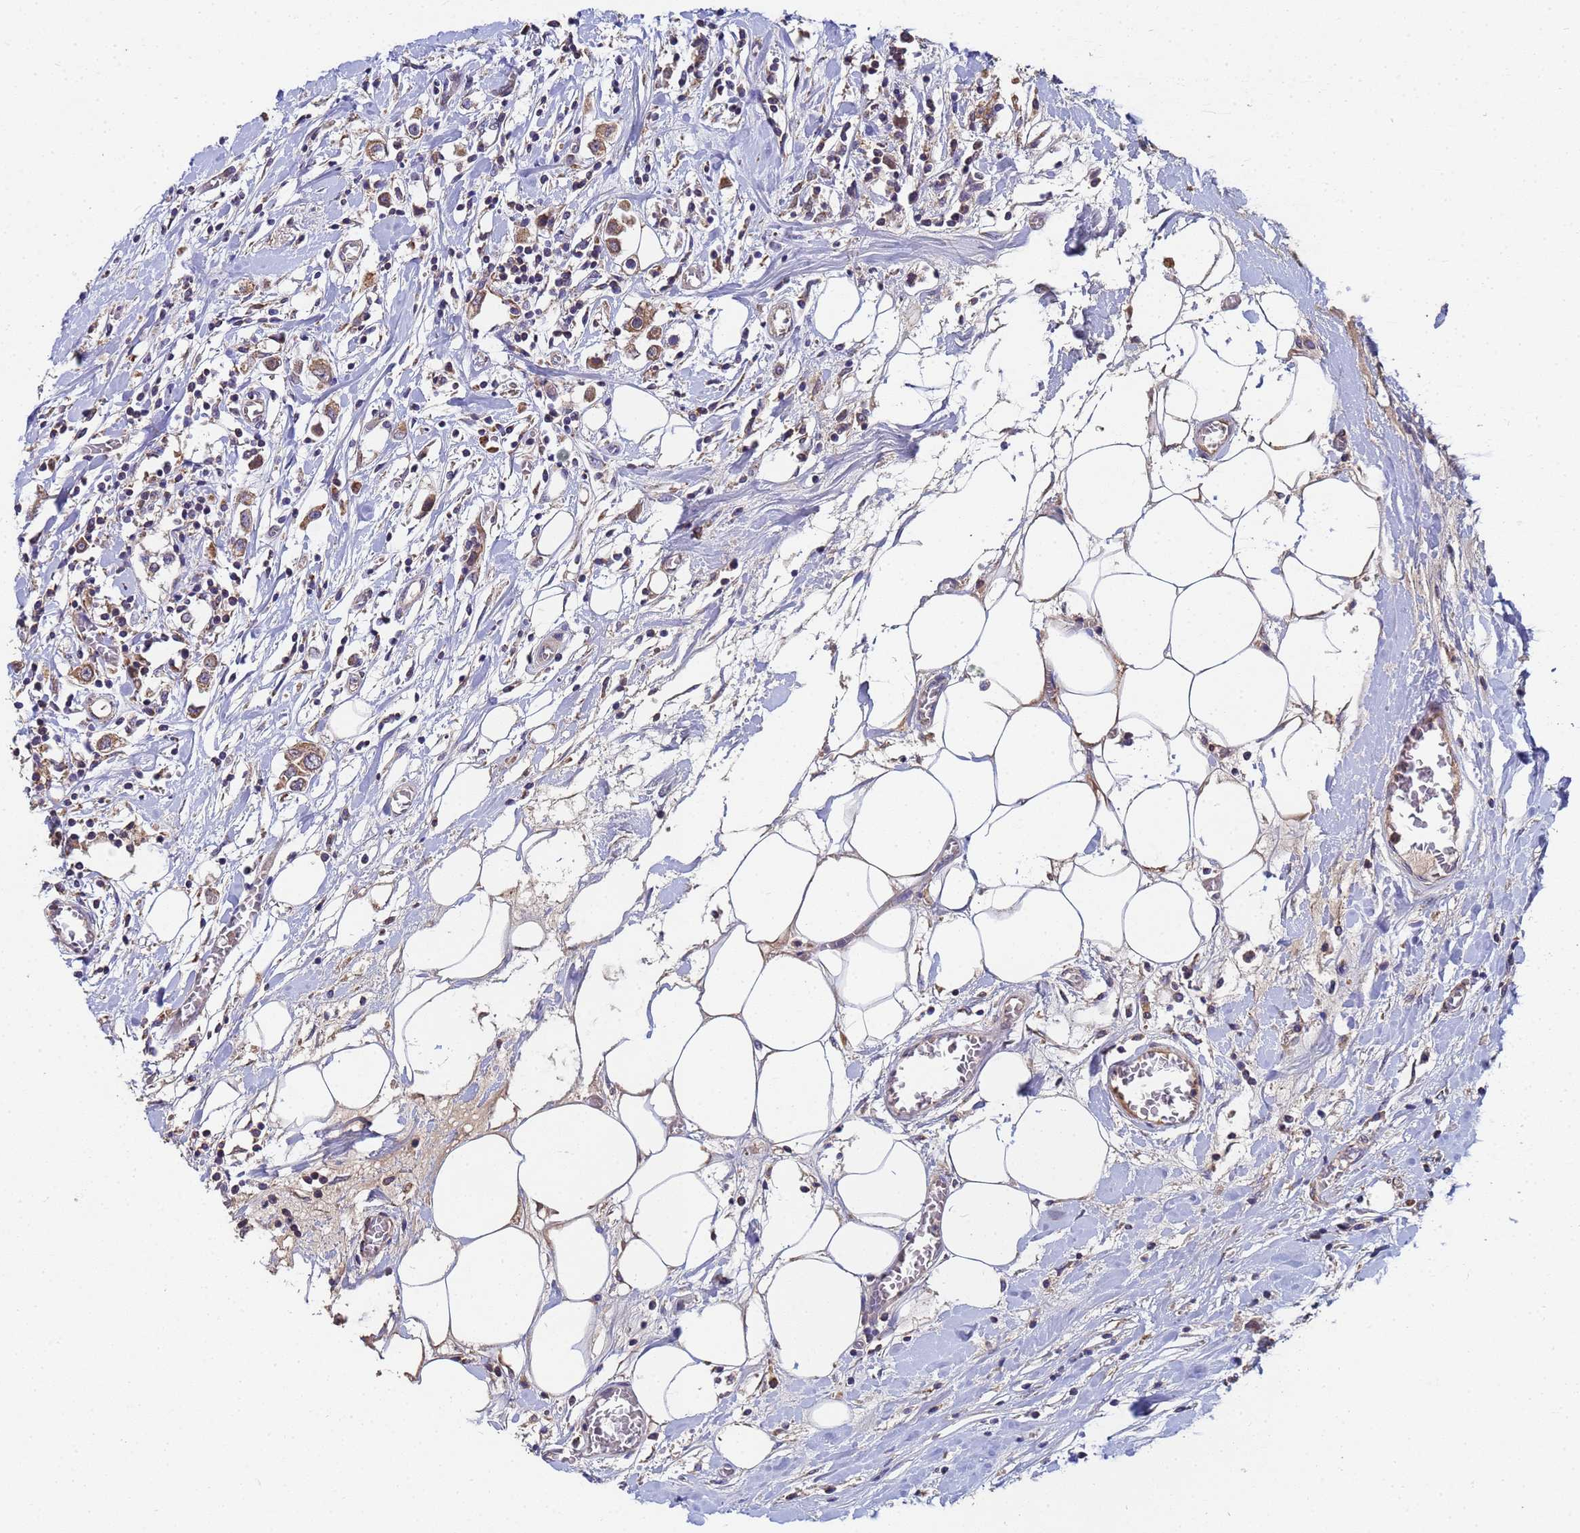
{"staining": {"intensity": "moderate", "quantity": ">75%", "location": "cytoplasmic/membranous"}, "tissue": "breast cancer", "cell_type": "Tumor cells", "image_type": "cancer", "snomed": [{"axis": "morphology", "description": "Duct carcinoma"}, {"axis": "topography", "description": "Breast"}], "caption": "Protein staining shows moderate cytoplasmic/membranous positivity in about >75% of tumor cells in invasive ductal carcinoma (breast).", "gene": "C5orf34", "patient": {"sex": "female", "age": 61}}